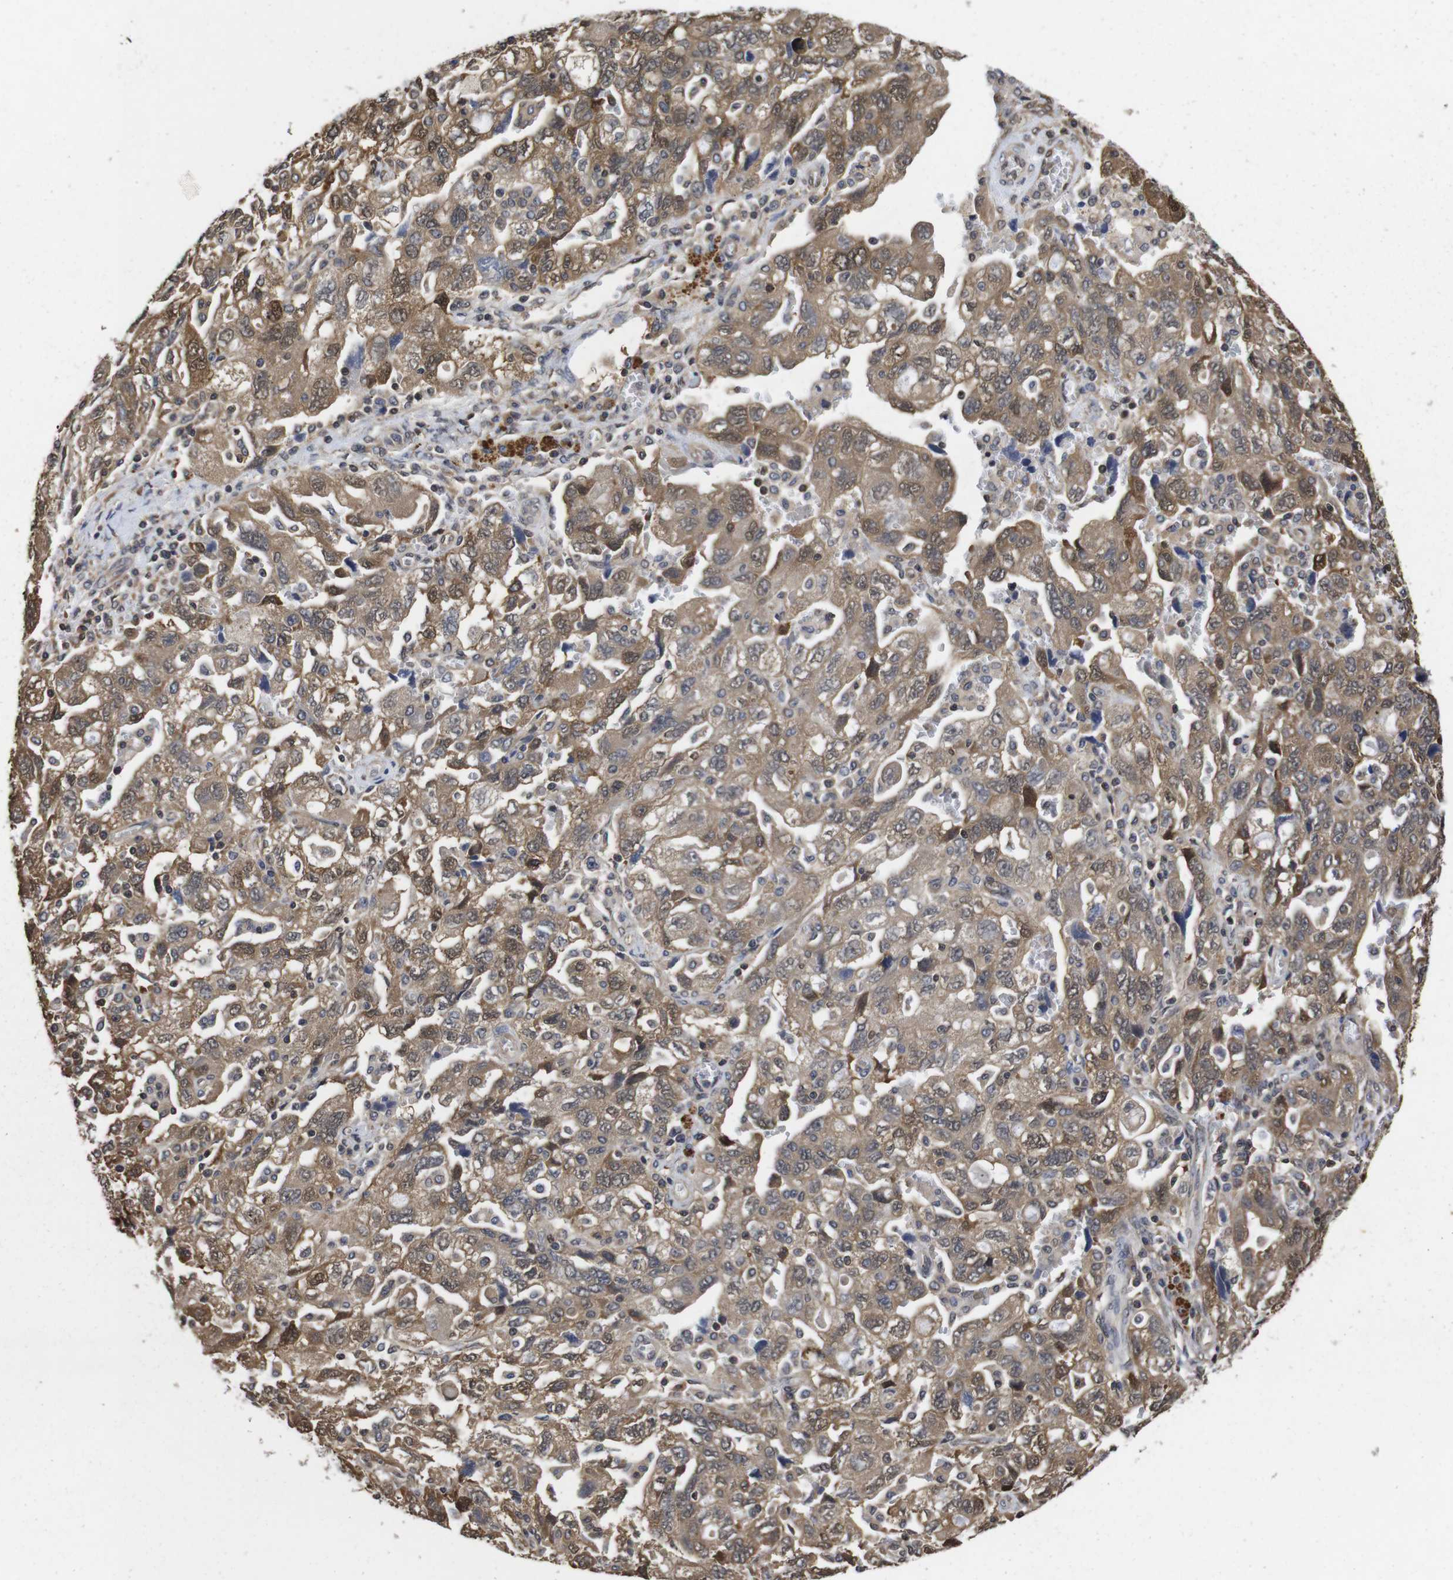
{"staining": {"intensity": "moderate", "quantity": ">75%", "location": "cytoplasmic/membranous,nuclear"}, "tissue": "ovarian cancer", "cell_type": "Tumor cells", "image_type": "cancer", "snomed": [{"axis": "morphology", "description": "Carcinoma, NOS"}, {"axis": "morphology", "description": "Cystadenocarcinoma, serous, NOS"}, {"axis": "topography", "description": "Ovary"}], "caption": "Protein staining reveals moderate cytoplasmic/membranous and nuclear staining in approximately >75% of tumor cells in ovarian carcinoma.", "gene": "SUMO3", "patient": {"sex": "female", "age": 69}}